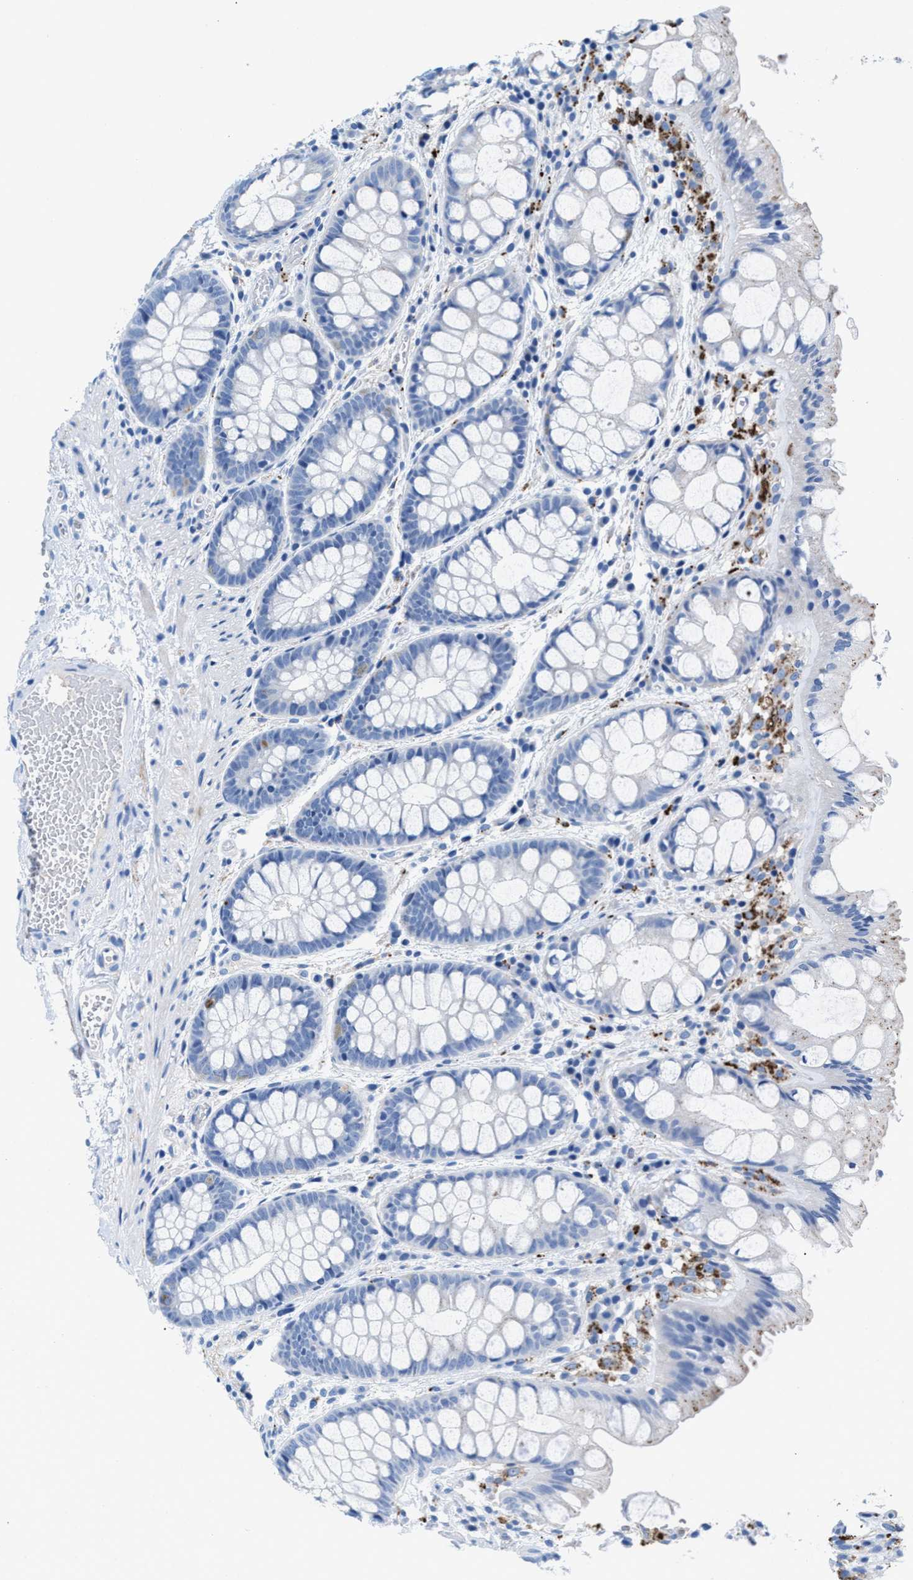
{"staining": {"intensity": "negative", "quantity": "none", "location": "none"}, "tissue": "colon", "cell_type": "Endothelial cells", "image_type": "normal", "snomed": [{"axis": "morphology", "description": "Normal tissue, NOS"}, {"axis": "topography", "description": "Colon"}], "caption": "This is an IHC image of normal human colon. There is no expression in endothelial cells.", "gene": "SLFN13", "patient": {"sex": "male", "age": 47}}